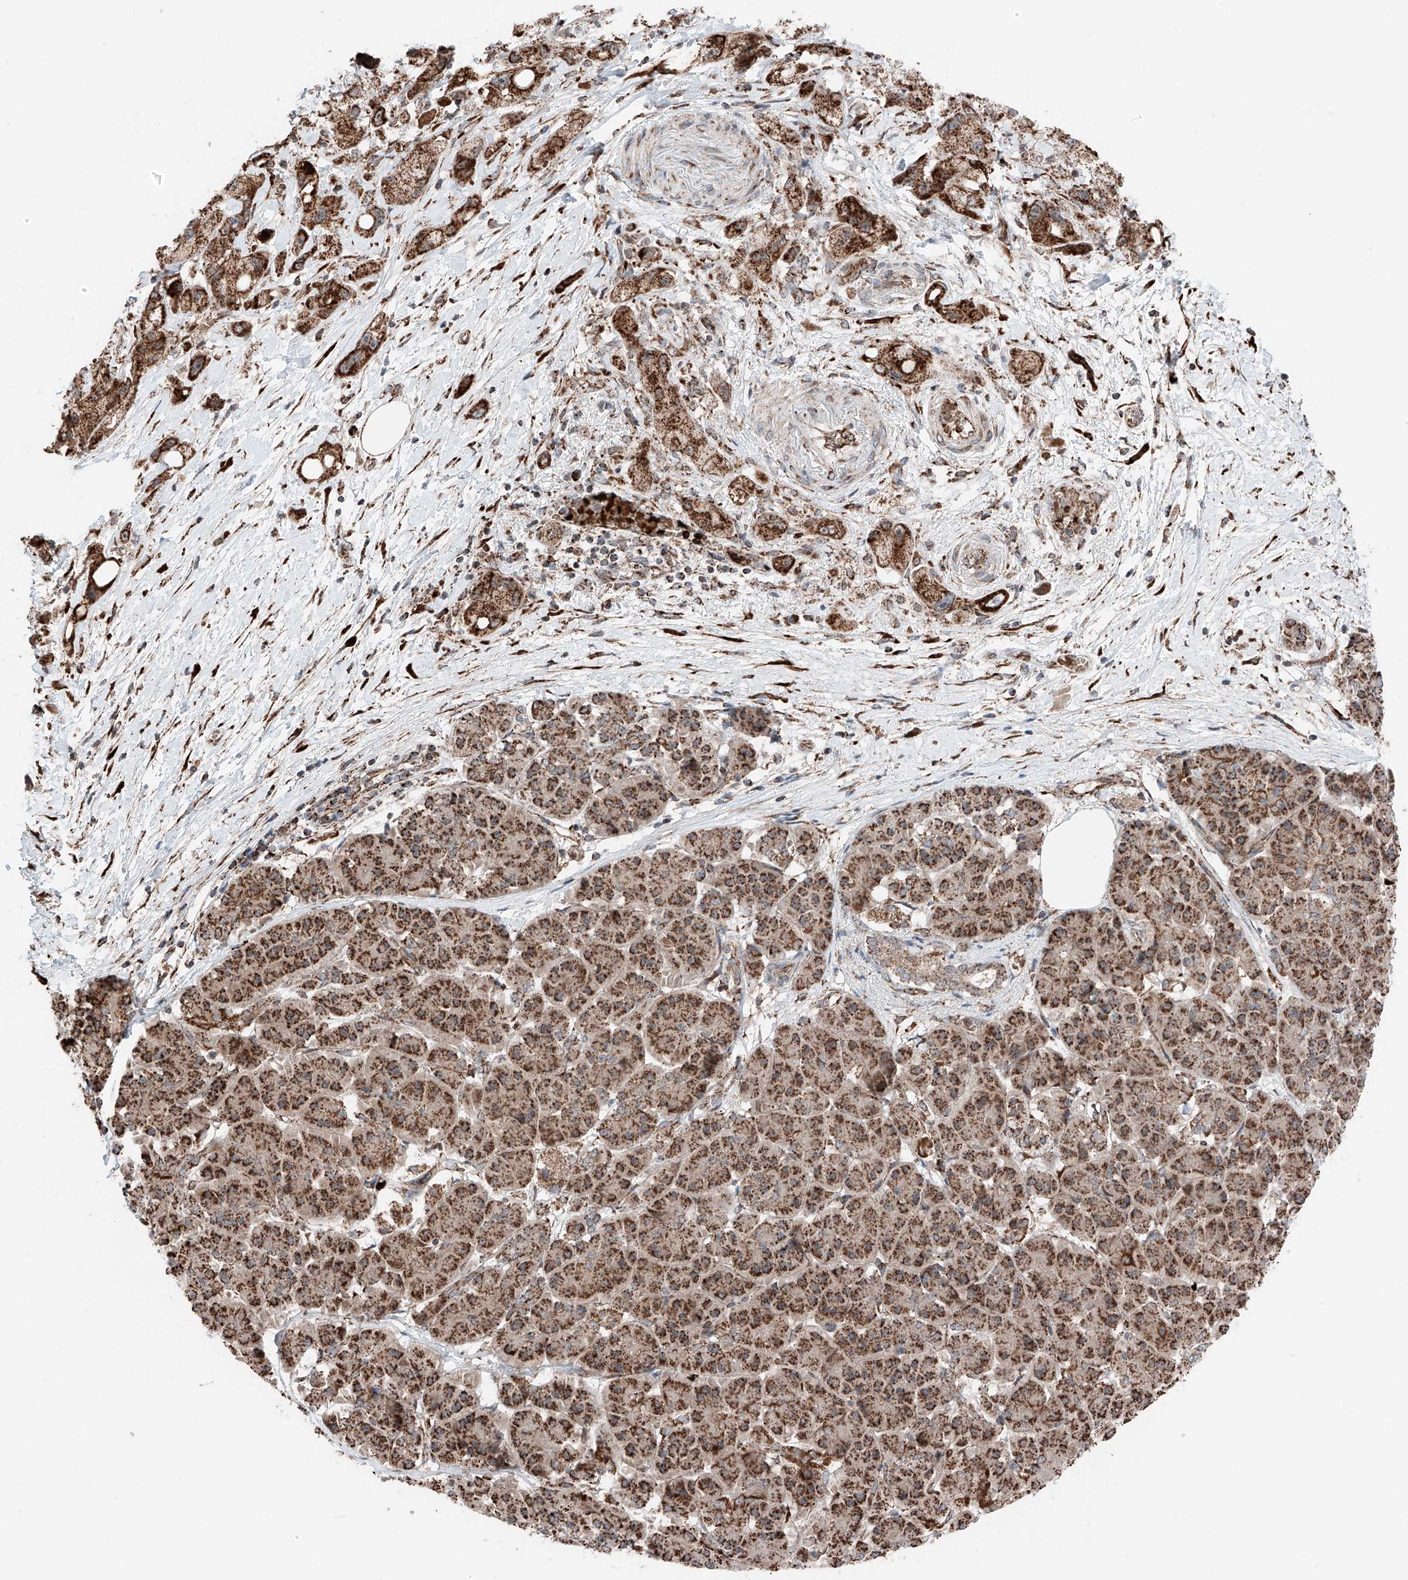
{"staining": {"intensity": "strong", "quantity": ">75%", "location": "cytoplasmic/membranous"}, "tissue": "pancreatic cancer", "cell_type": "Tumor cells", "image_type": "cancer", "snomed": [{"axis": "morphology", "description": "Normal tissue, NOS"}, {"axis": "morphology", "description": "Adenocarcinoma, NOS"}, {"axis": "topography", "description": "Pancreas"}], "caption": "Protein staining by IHC displays strong cytoplasmic/membranous expression in approximately >75% of tumor cells in pancreatic cancer (adenocarcinoma). Immunohistochemistry stains the protein of interest in brown and the nuclei are stained blue.", "gene": "ZSCAN29", "patient": {"sex": "female", "age": 68}}